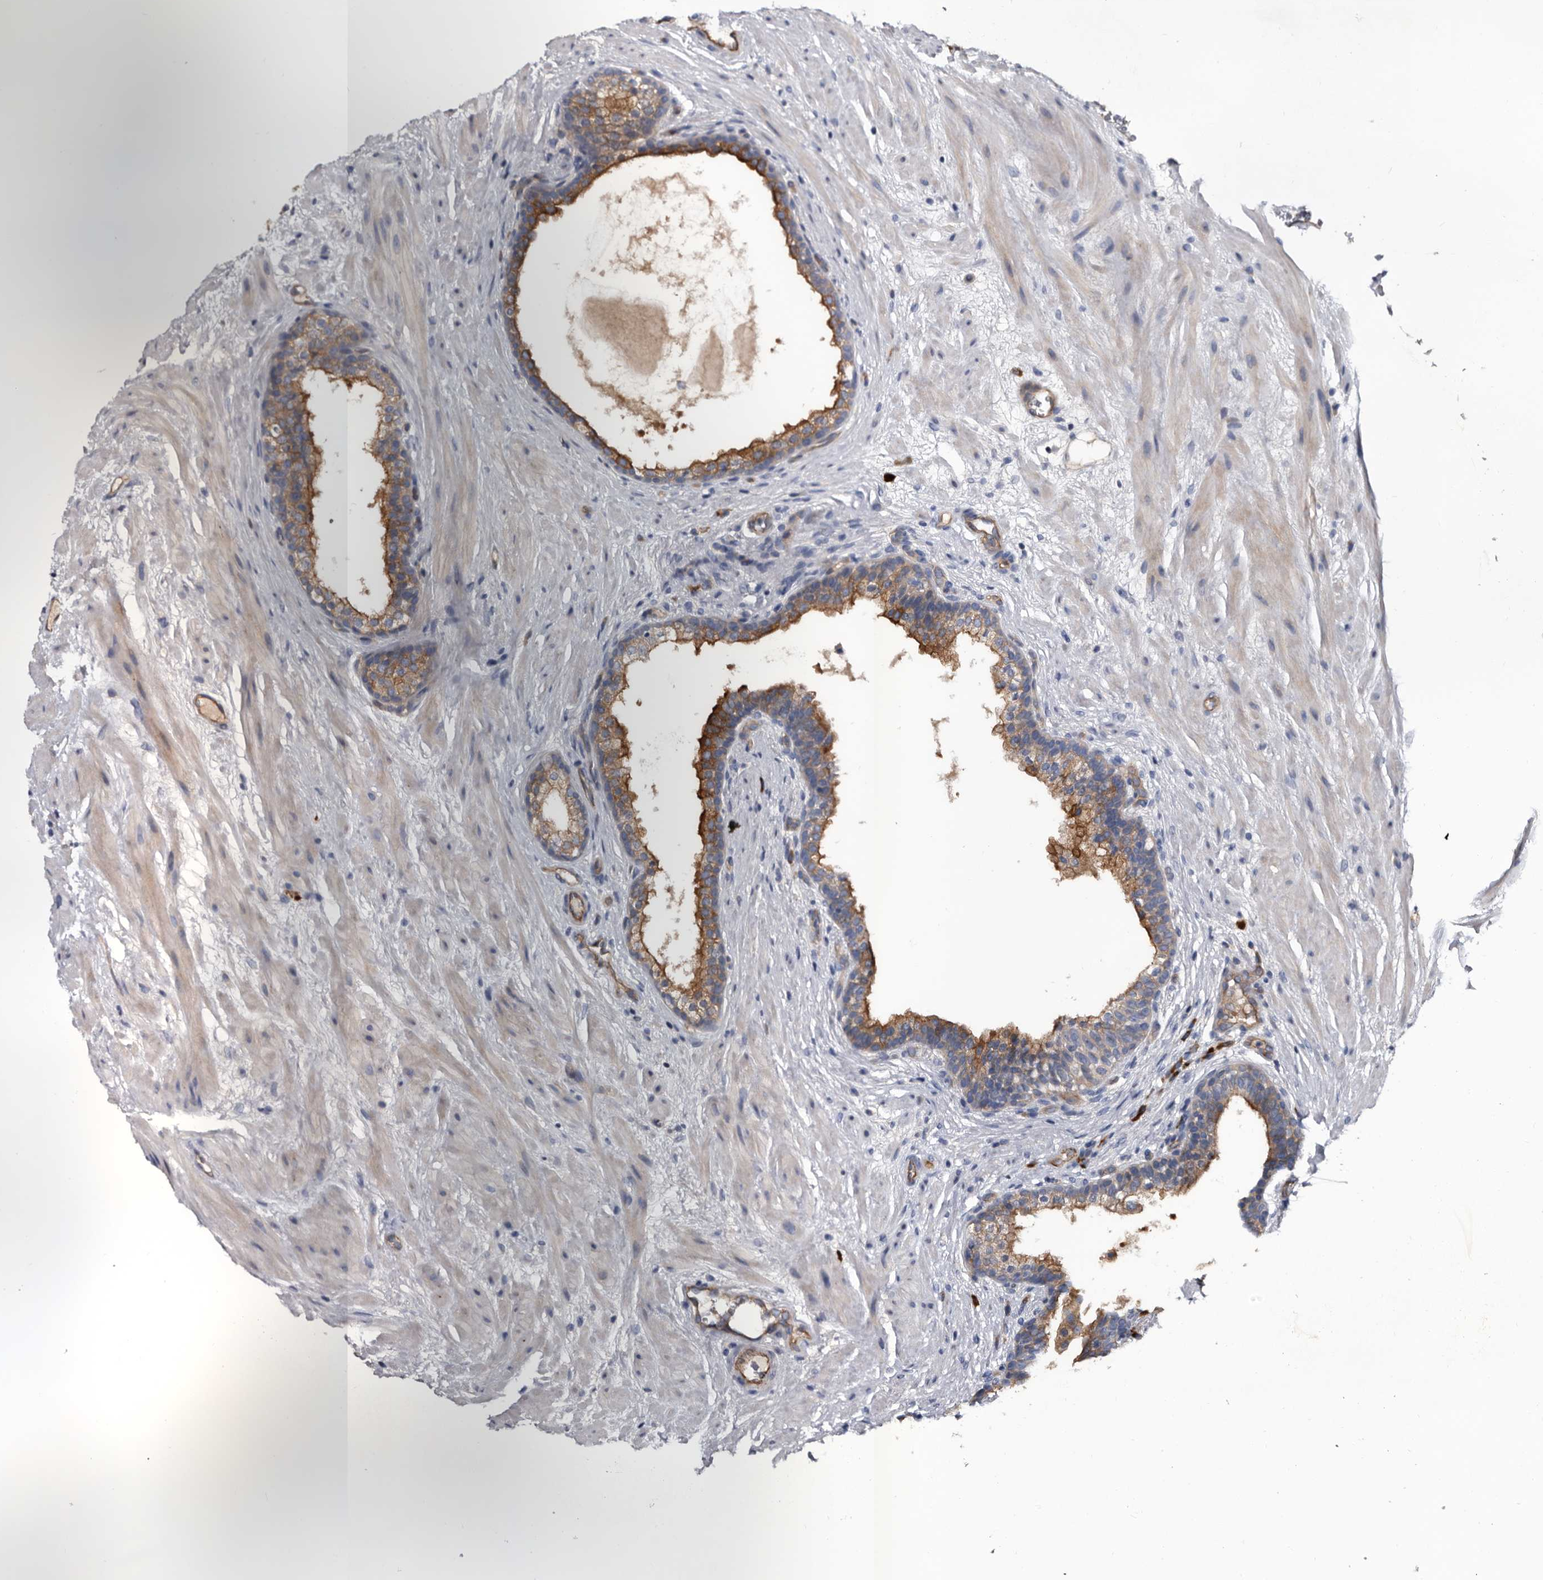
{"staining": {"intensity": "strong", "quantity": ">75%", "location": "cytoplasmic/membranous"}, "tissue": "prostate cancer", "cell_type": "Tumor cells", "image_type": "cancer", "snomed": [{"axis": "morphology", "description": "Adenocarcinoma, High grade"}, {"axis": "topography", "description": "Prostate"}], "caption": "Immunohistochemical staining of high-grade adenocarcinoma (prostate) shows high levels of strong cytoplasmic/membranous expression in approximately >75% of tumor cells.", "gene": "TSPAN17", "patient": {"sex": "male", "age": 56}}